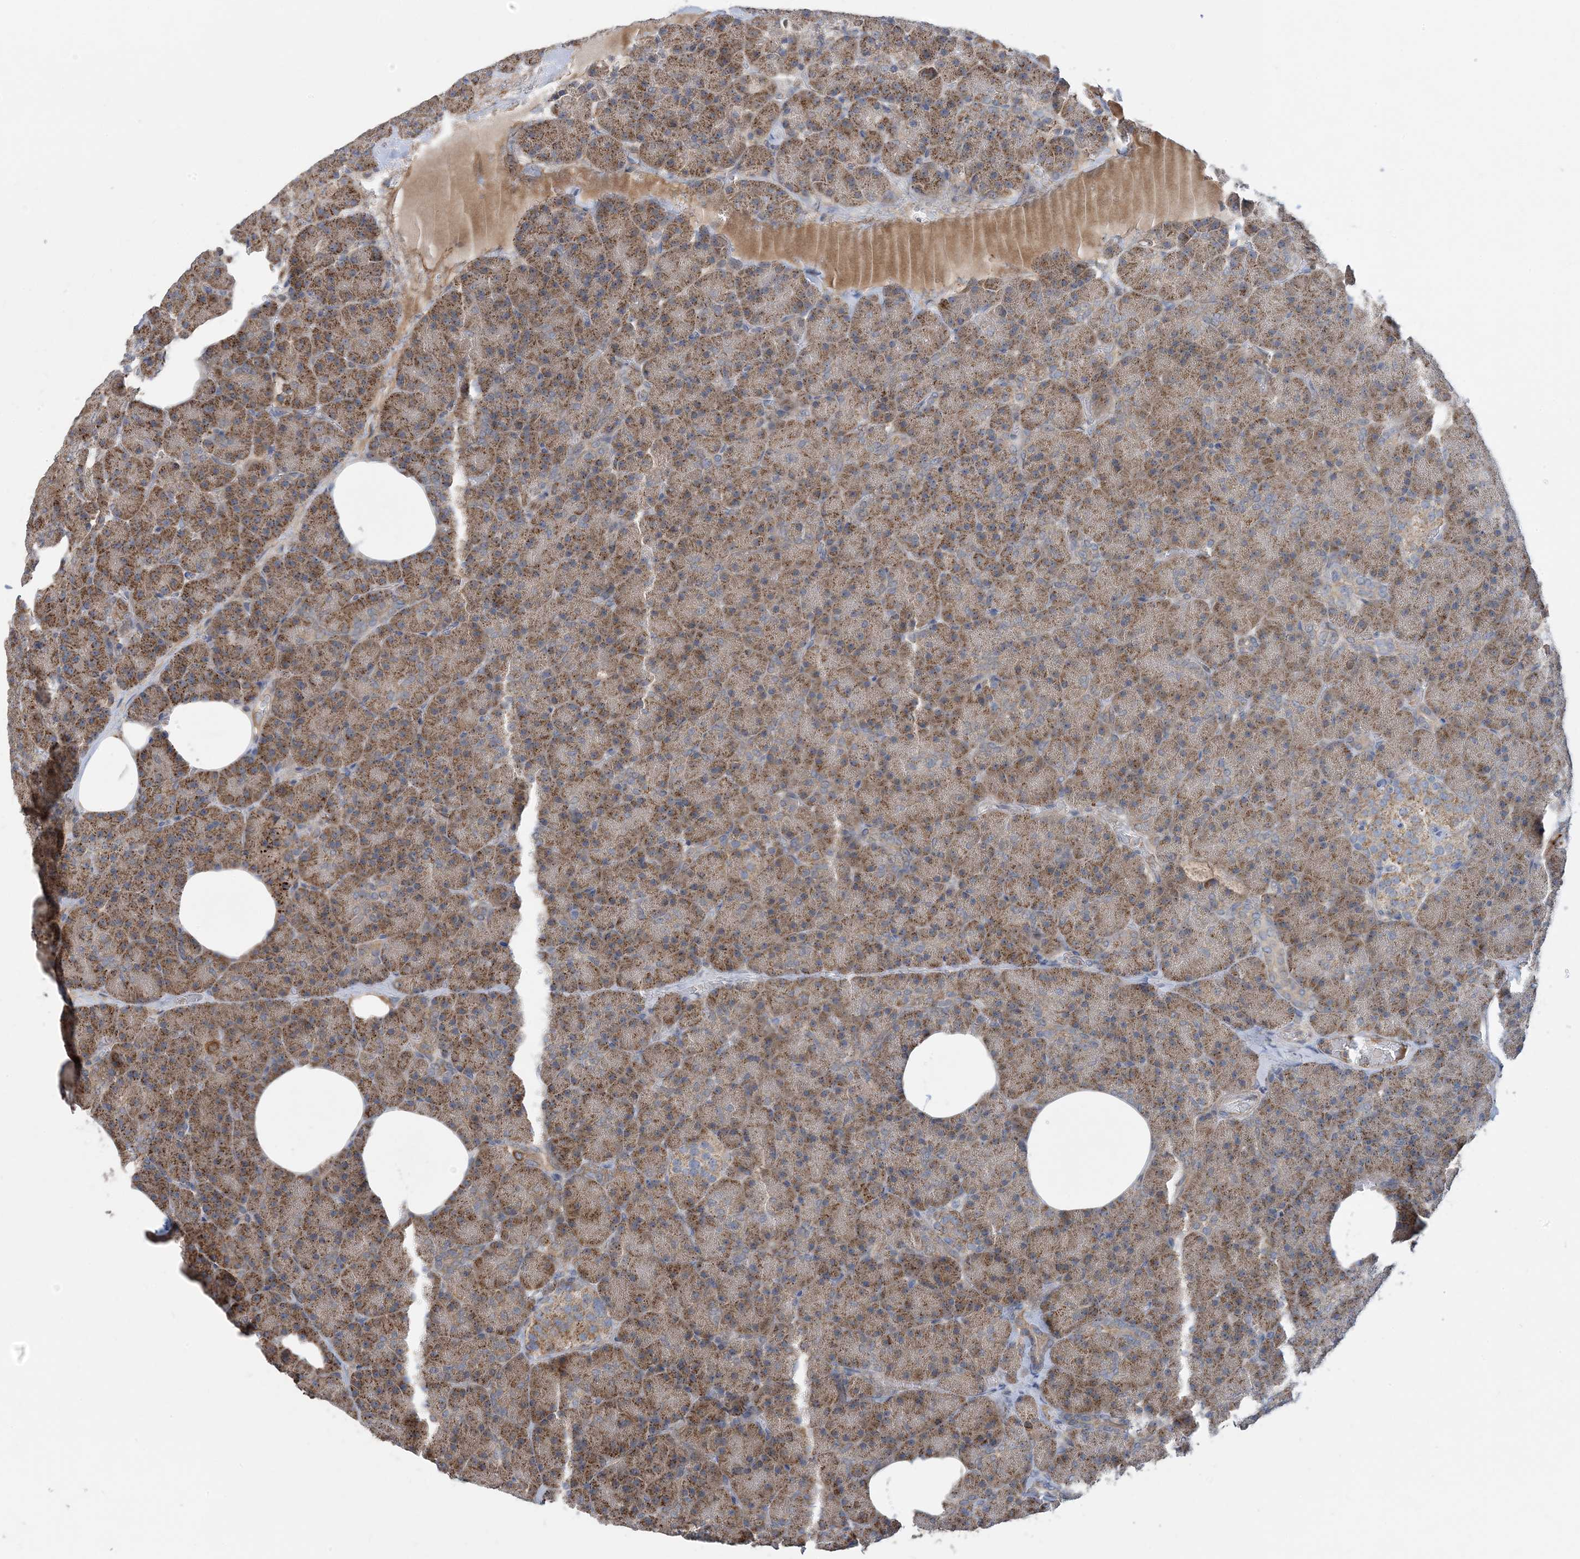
{"staining": {"intensity": "moderate", "quantity": ">75%", "location": "cytoplasmic/membranous"}, "tissue": "pancreas", "cell_type": "Exocrine glandular cells", "image_type": "normal", "snomed": [{"axis": "morphology", "description": "Normal tissue, NOS"}, {"axis": "morphology", "description": "Carcinoid, malignant, NOS"}, {"axis": "topography", "description": "Pancreas"}], "caption": "IHC of unremarkable pancreas reveals medium levels of moderate cytoplasmic/membranous positivity in about >75% of exocrine glandular cells.", "gene": "ECHDC1", "patient": {"sex": "female", "age": 35}}